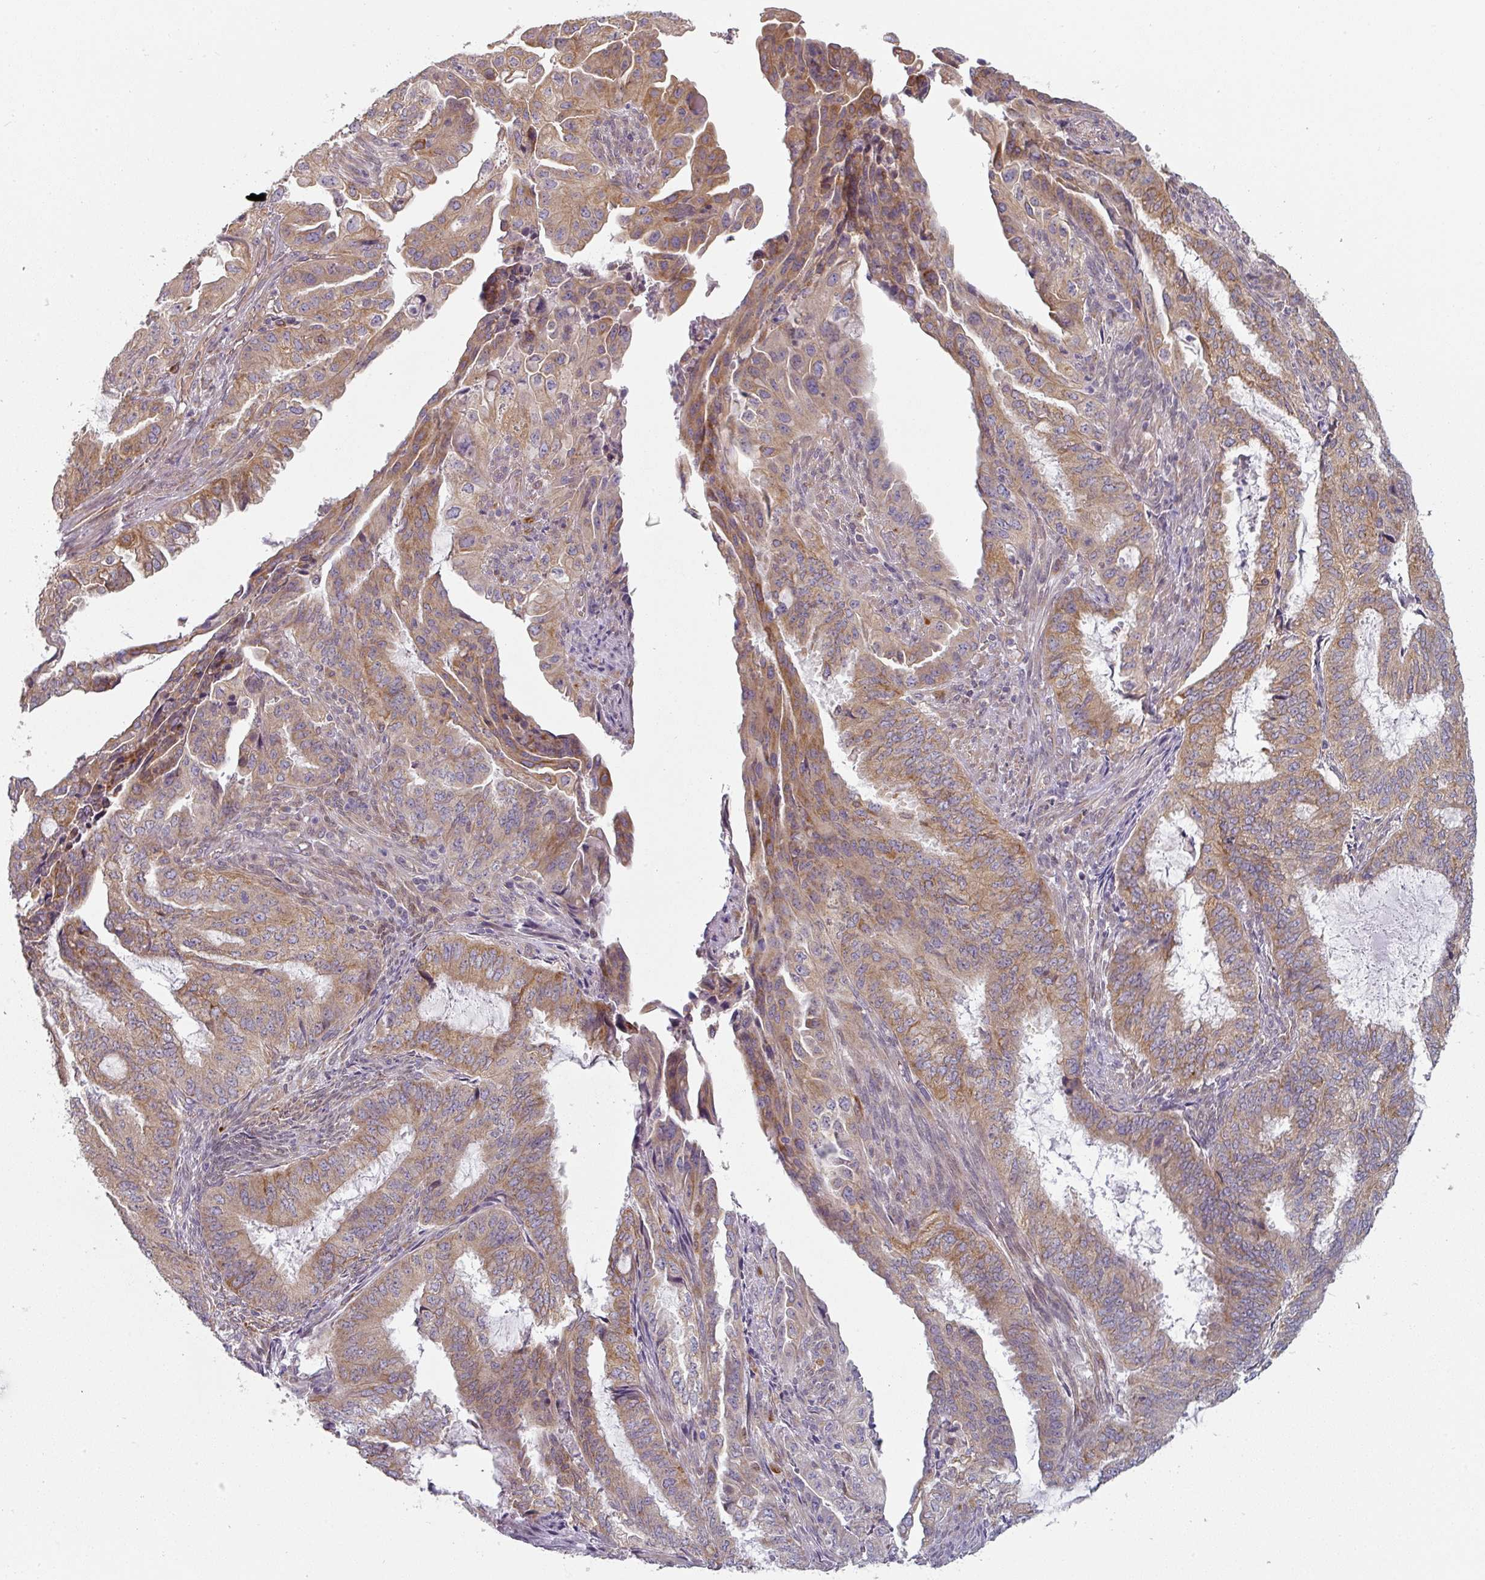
{"staining": {"intensity": "moderate", "quantity": ">75%", "location": "cytoplasmic/membranous"}, "tissue": "endometrial cancer", "cell_type": "Tumor cells", "image_type": "cancer", "snomed": [{"axis": "morphology", "description": "Adenocarcinoma, NOS"}, {"axis": "topography", "description": "Endometrium"}], "caption": "Endometrial adenocarcinoma stained for a protein (brown) shows moderate cytoplasmic/membranous positive expression in approximately >75% of tumor cells.", "gene": "TAPT1", "patient": {"sex": "female", "age": 51}}